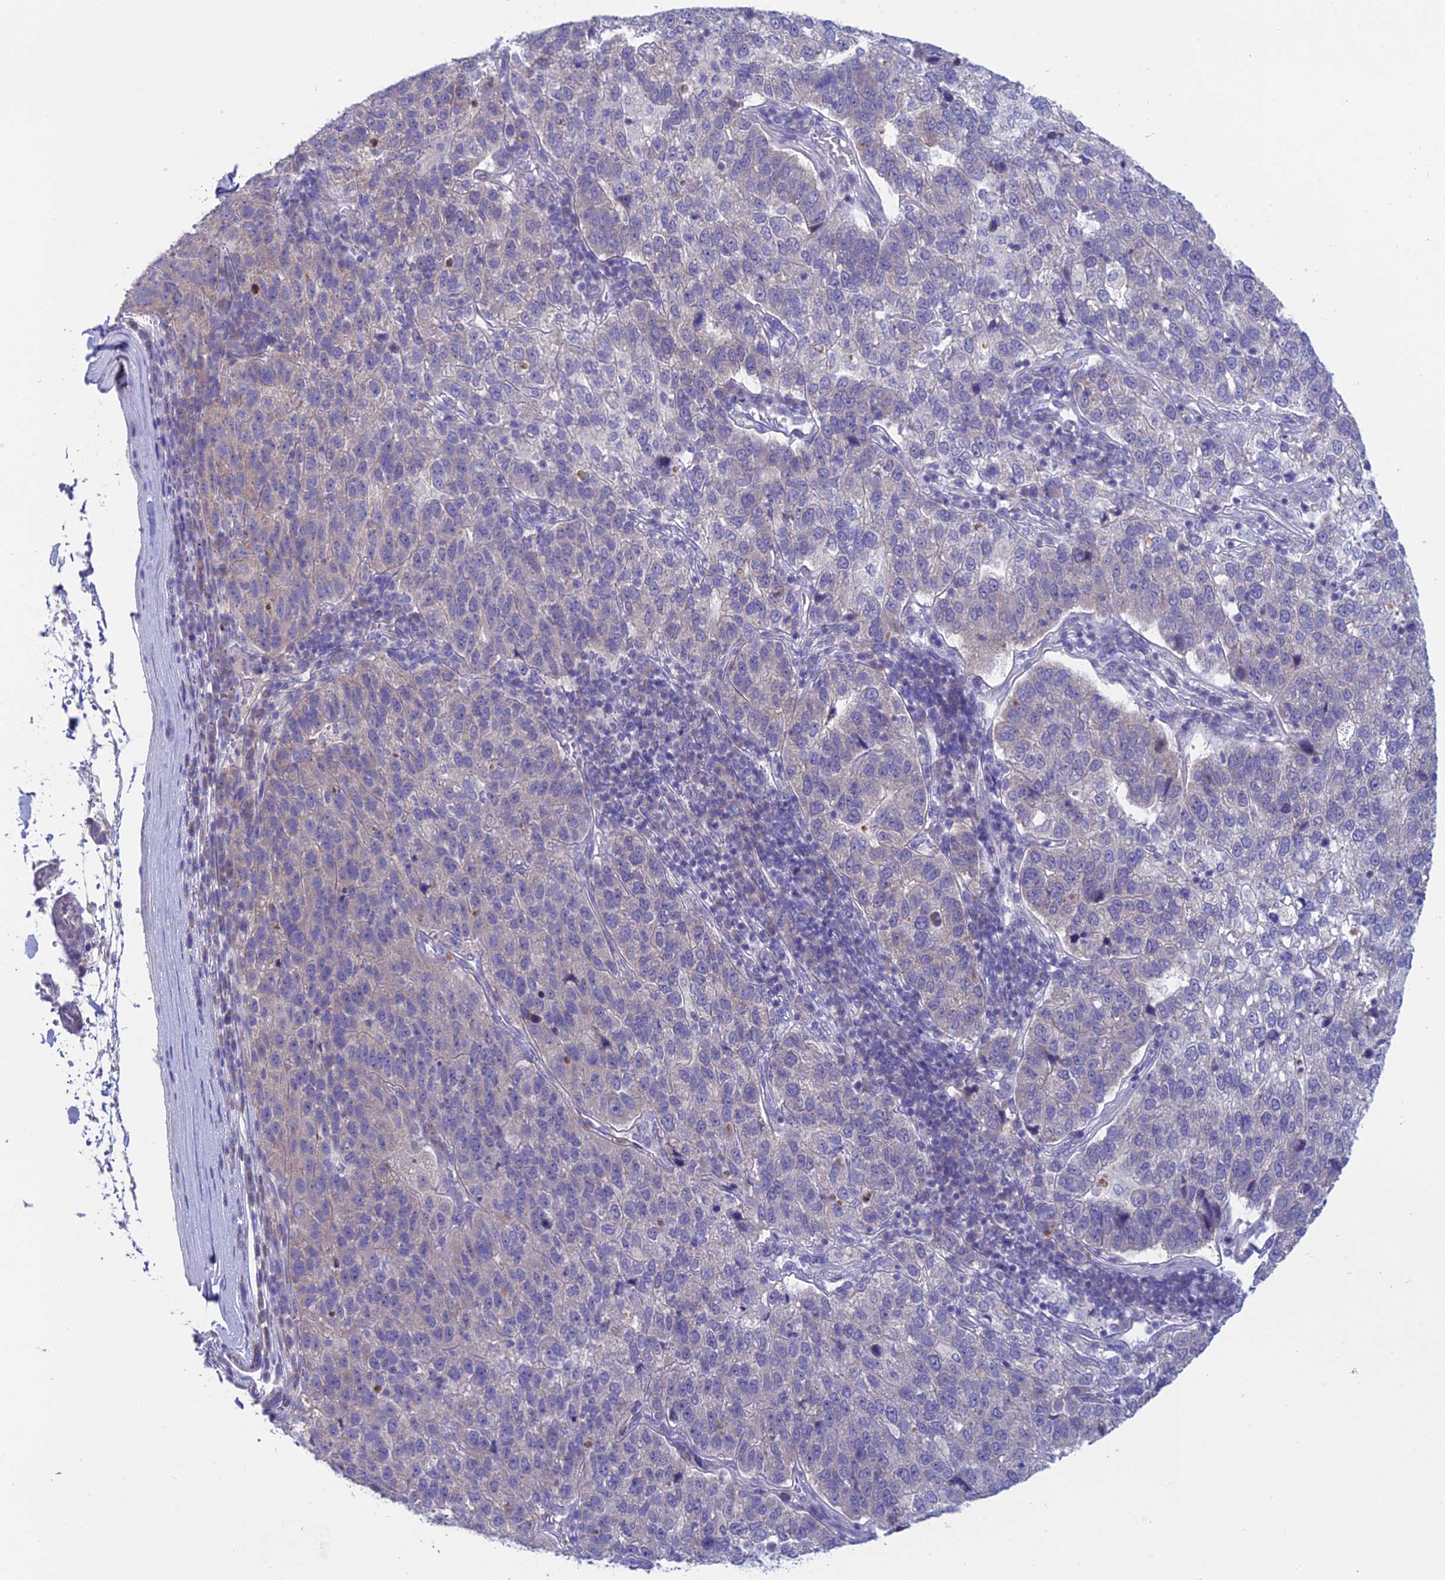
{"staining": {"intensity": "negative", "quantity": "none", "location": "none"}, "tissue": "pancreatic cancer", "cell_type": "Tumor cells", "image_type": "cancer", "snomed": [{"axis": "morphology", "description": "Adenocarcinoma, NOS"}, {"axis": "topography", "description": "Pancreas"}], "caption": "This is a micrograph of immunohistochemistry staining of pancreatic cancer (adenocarcinoma), which shows no staining in tumor cells.", "gene": "XPO7", "patient": {"sex": "female", "age": 61}}